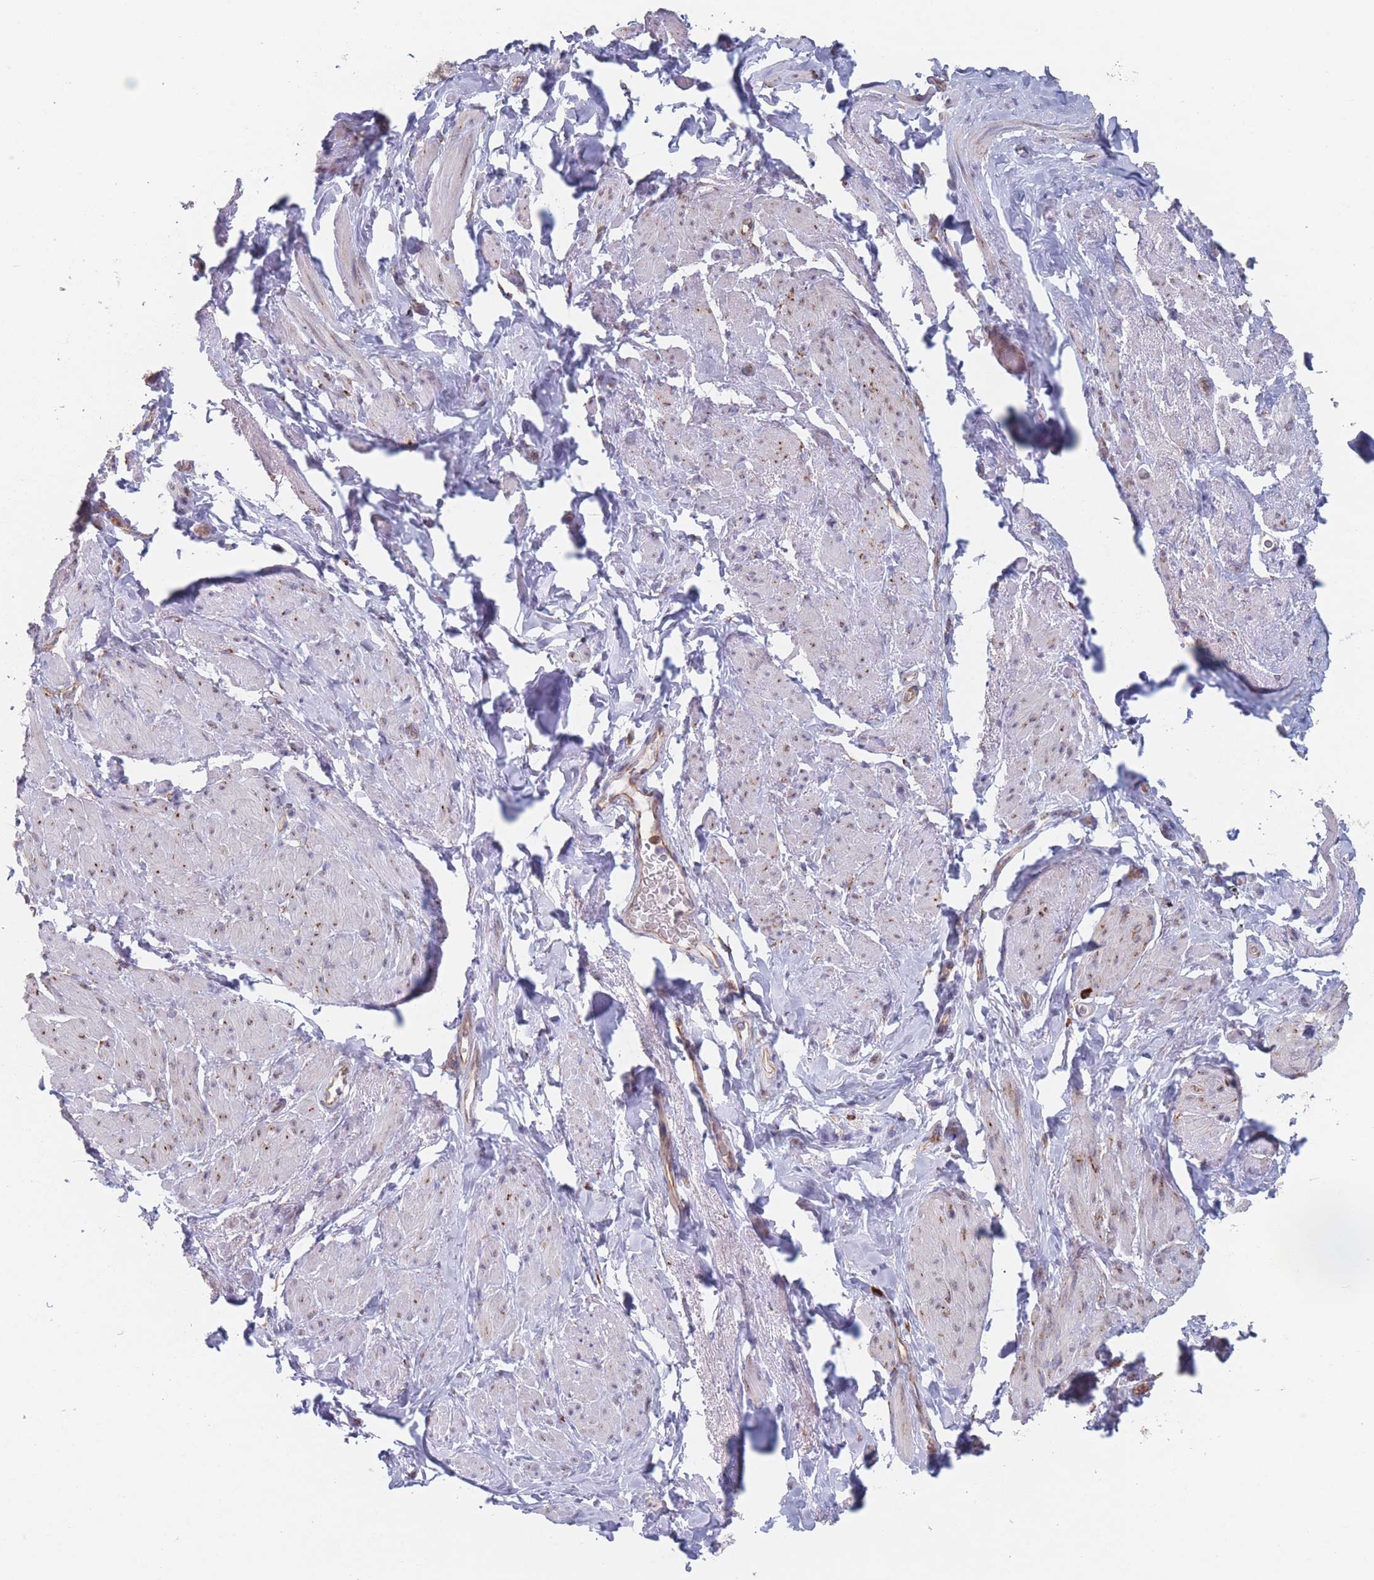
{"staining": {"intensity": "moderate", "quantity": "25%-75%", "location": "cytoplasmic/membranous"}, "tissue": "smooth muscle", "cell_type": "Smooth muscle cells", "image_type": "normal", "snomed": [{"axis": "morphology", "description": "Normal tissue, NOS"}, {"axis": "topography", "description": "Smooth muscle"}, {"axis": "topography", "description": "Peripheral nerve tissue"}], "caption": "Immunohistochemistry (DAB (3,3'-diaminobenzidine)) staining of normal smooth muscle exhibits moderate cytoplasmic/membranous protein staining in about 25%-75% of smooth muscle cells.", "gene": "EEF1B2", "patient": {"sex": "male", "age": 69}}